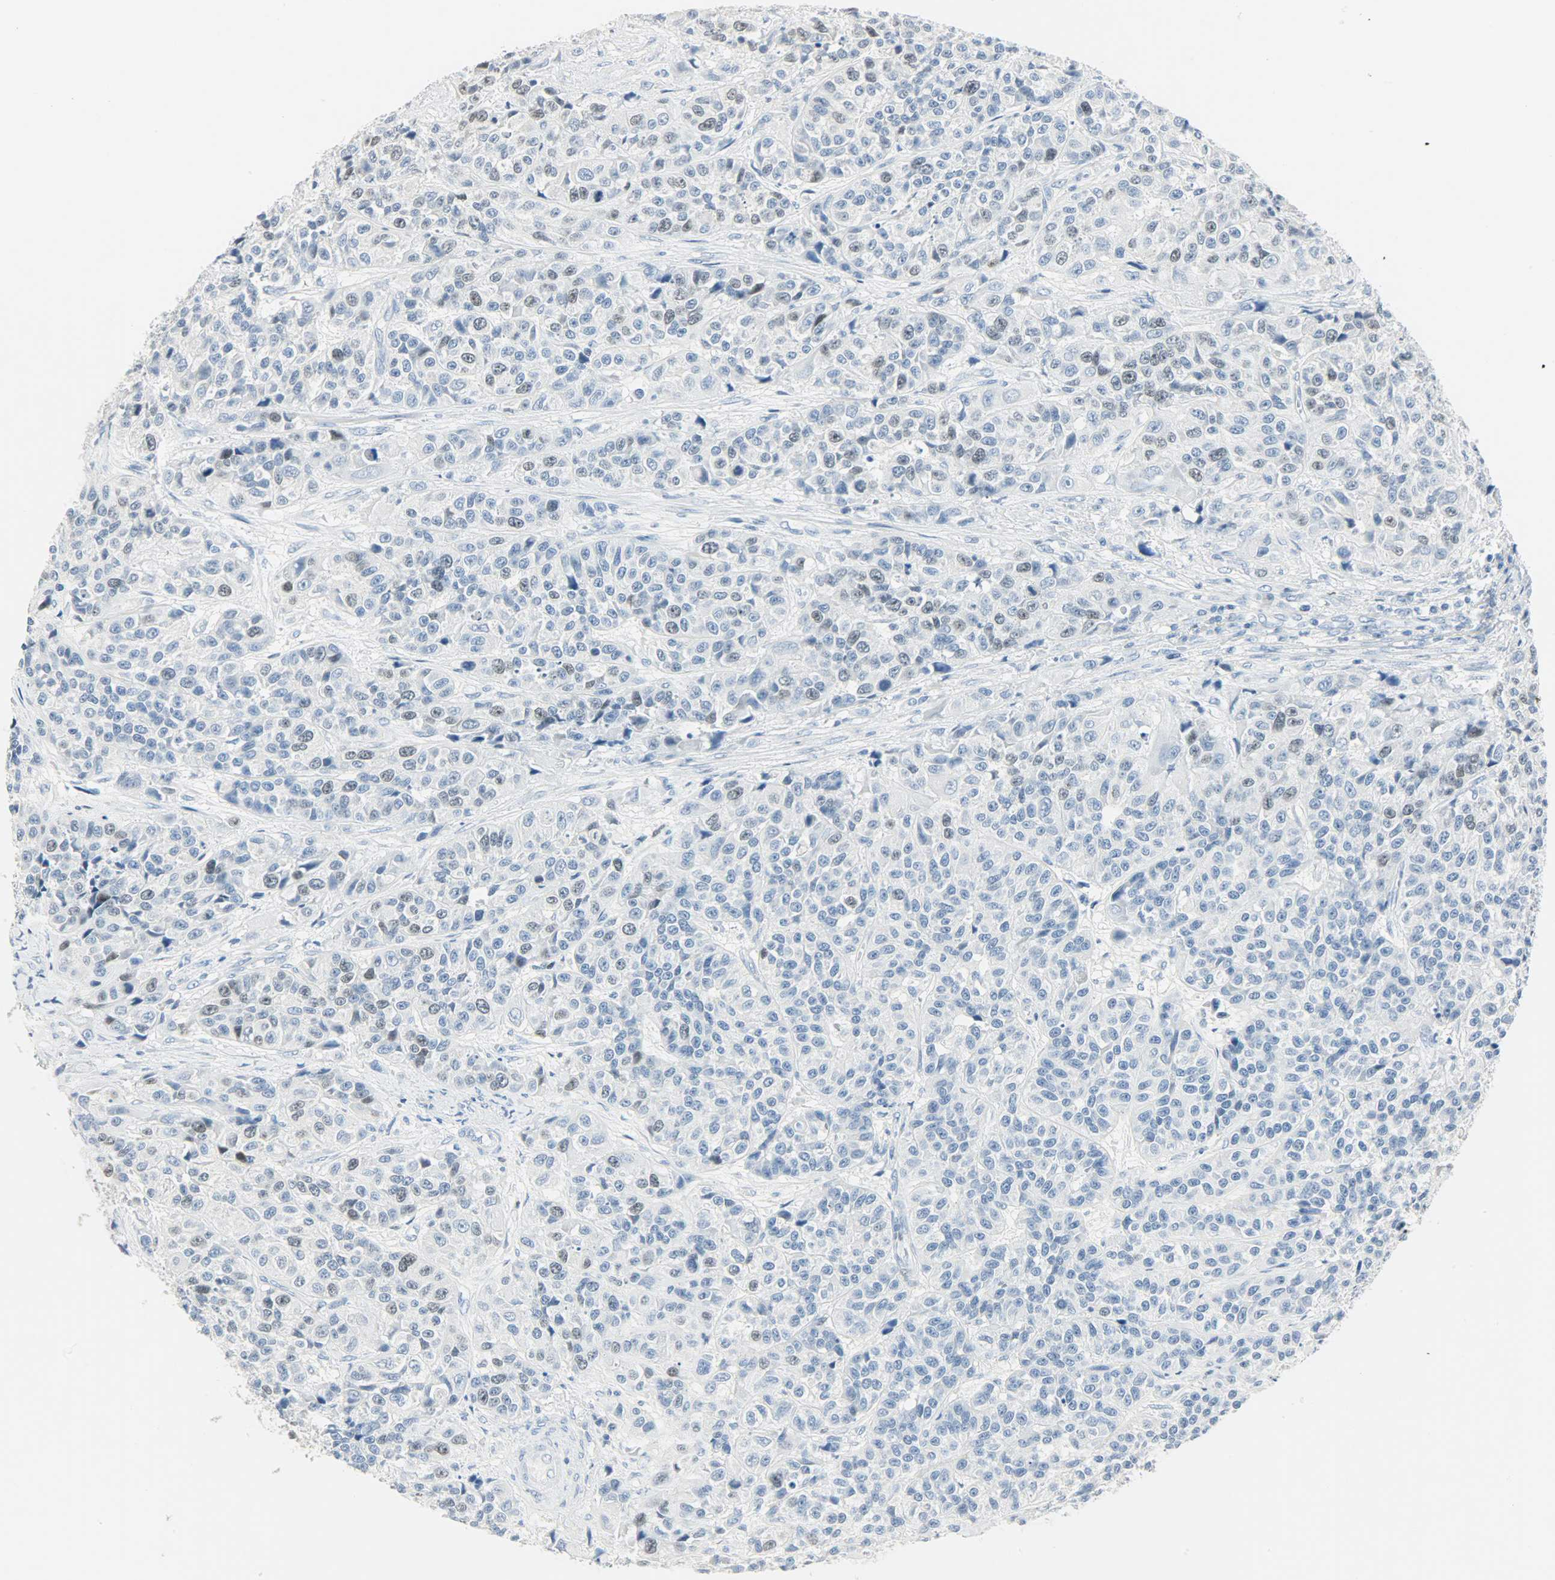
{"staining": {"intensity": "weak", "quantity": "<25%", "location": "nuclear"}, "tissue": "urothelial cancer", "cell_type": "Tumor cells", "image_type": "cancer", "snomed": [{"axis": "morphology", "description": "Urothelial carcinoma, High grade"}, {"axis": "topography", "description": "Urinary bladder"}], "caption": "Immunohistochemistry (IHC) histopathology image of neoplastic tissue: human urothelial cancer stained with DAB shows no significant protein staining in tumor cells.", "gene": "HELLS", "patient": {"sex": "female", "age": 81}}